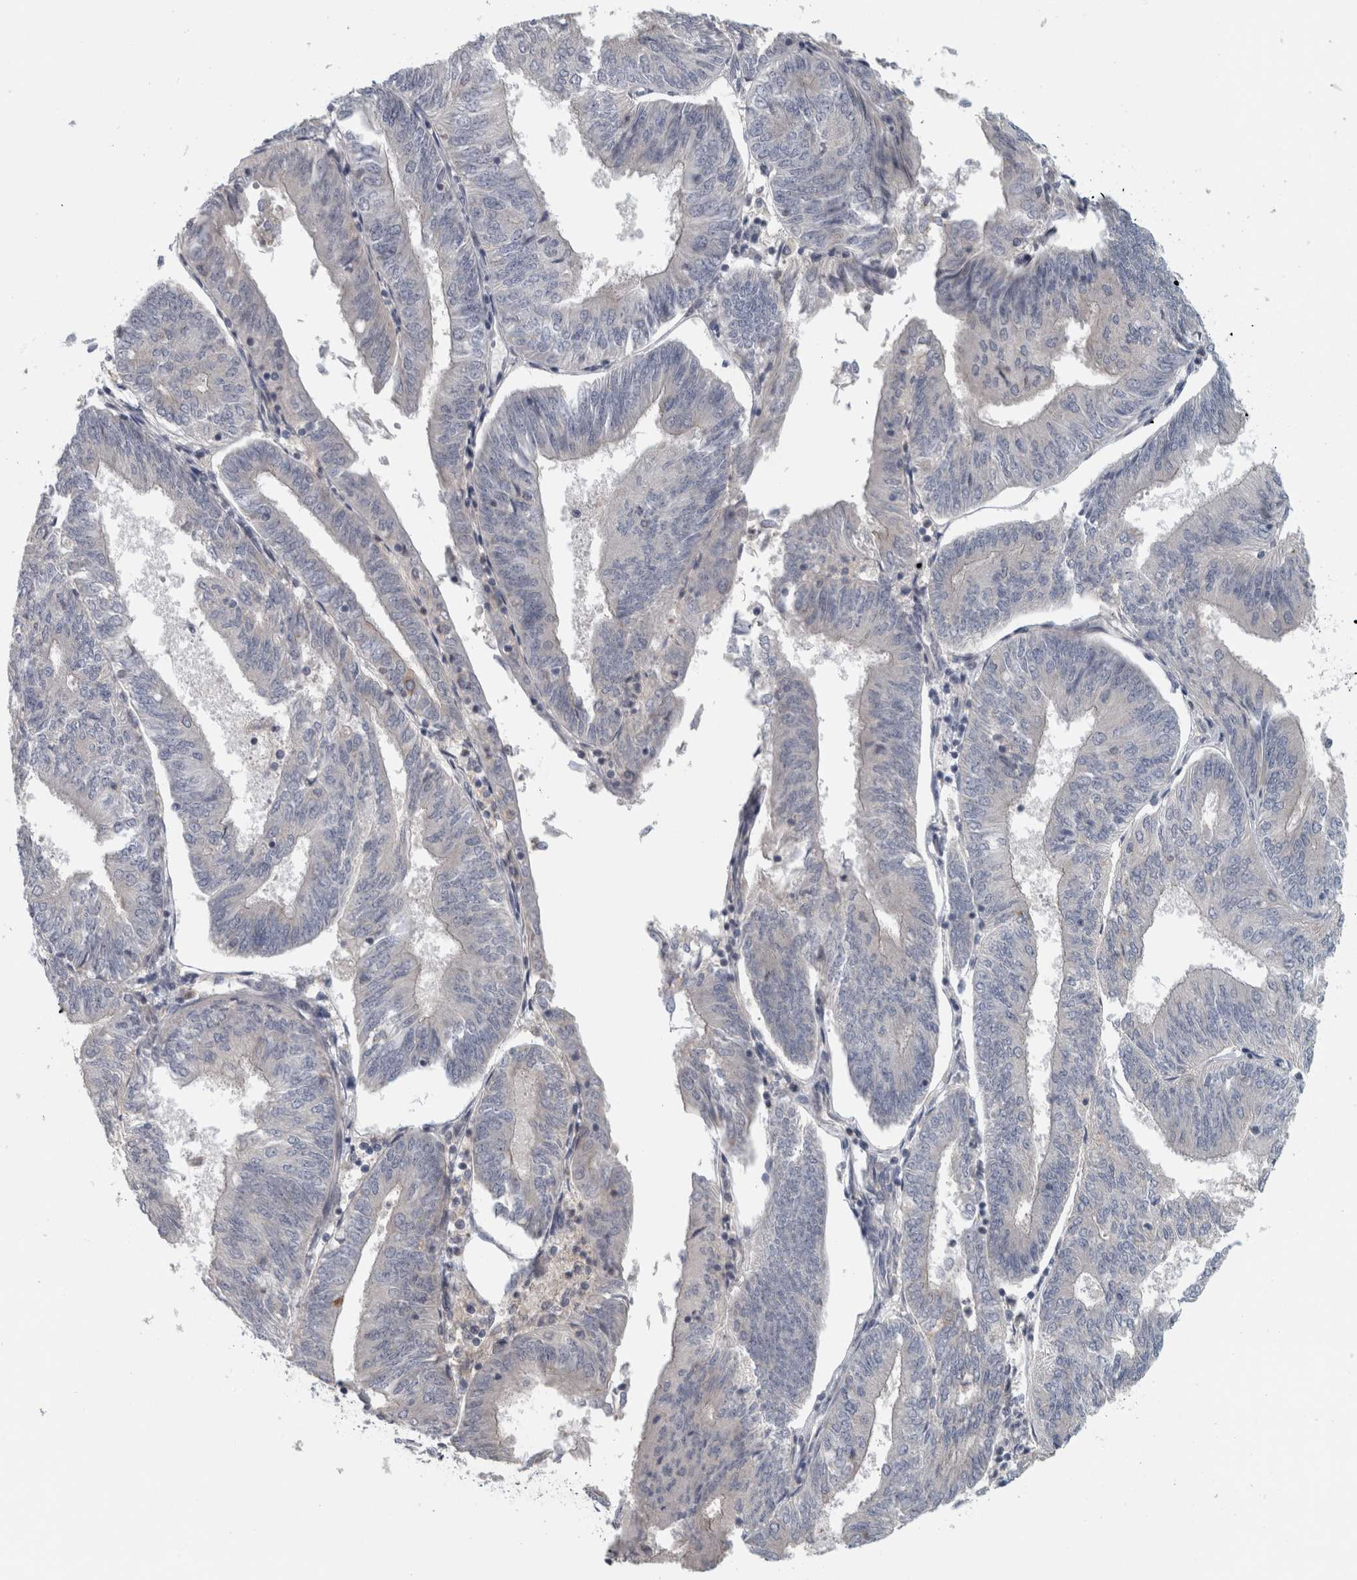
{"staining": {"intensity": "negative", "quantity": "none", "location": "none"}, "tissue": "endometrial cancer", "cell_type": "Tumor cells", "image_type": "cancer", "snomed": [{"axis": "morphology", "description": "Adenocarcinoma, NOS"}, {"axis": "topography", "description": "Endometrium"}], "caption": "This histopathology image is of adenocarcinoma (endometrial) stained with IHC to label a protein in brown with the nuclei are counter-stained blue. There is no staining in tumor cells.", "gene": "ZNF804B", "patient": {"sex": "female", "age": 58}}